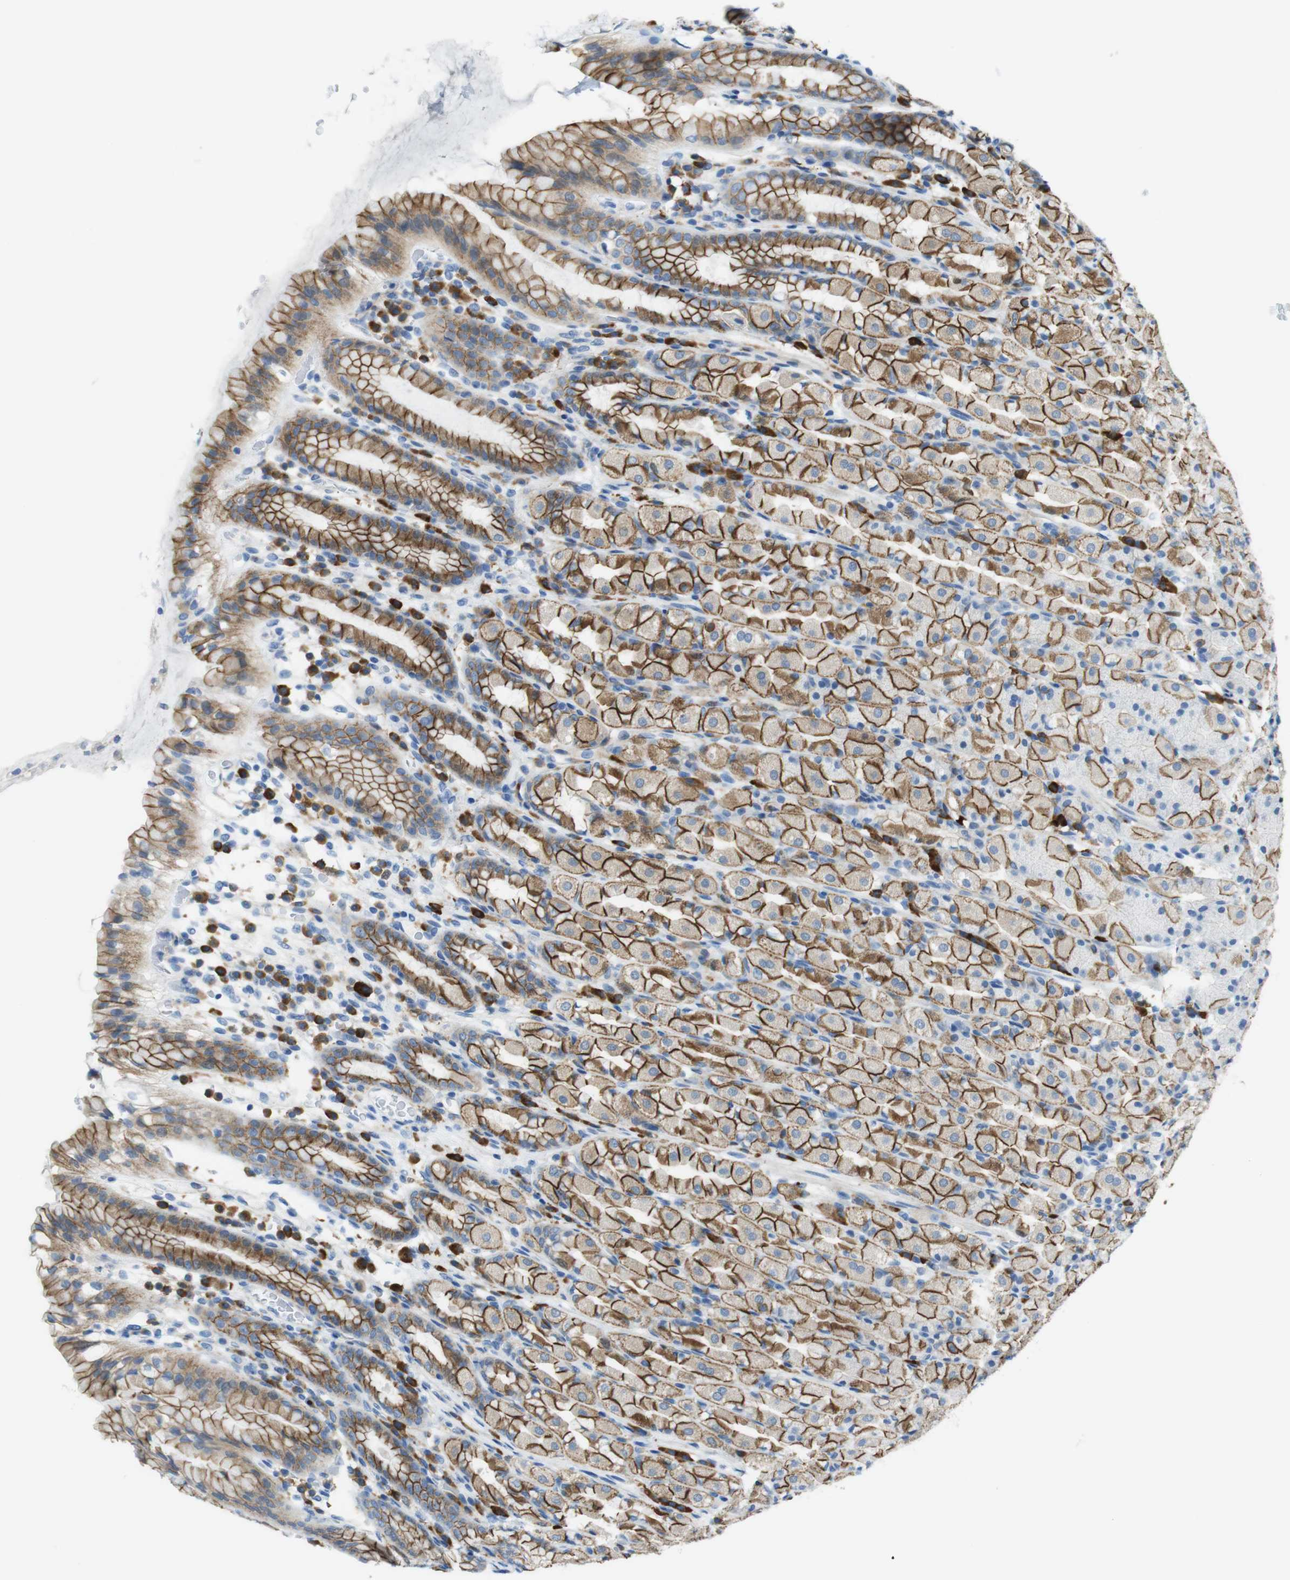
{"staining": {"intensity": "strong", "quantity": "25%-75%", "location": "cytoplasmic/membranous"}, "tissue": "stomach", "cell_type": "Glandular cells", "image_type": "normal", "snomed": [{"axis": "morphology", "description": "Normal tissue, NOS"}, {"axis": "topography", "description": "Stomach, upper"}], "caption": "IHC staining of normal stomach, which shows high levels of strong cytoplasmic/membranous expression in about 25%-75% of glandular cells indicating strong cytoplasmic/membranous protein staining. The staining was performed using DAB (brown) for protein detection and nuclei were counterstained in hematoxylin (blue).", "gene": "CLMN", "patient": {"sex": "male", "age": 68}}